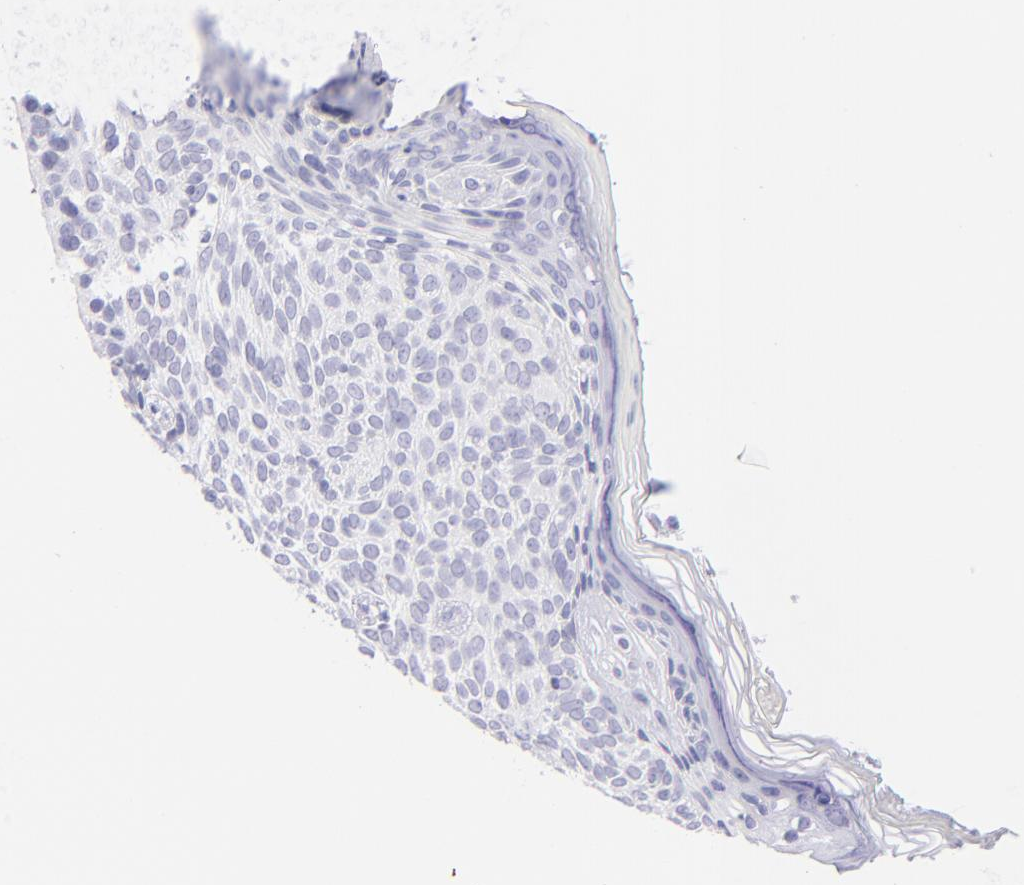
{"staining": {"intensity": "negative", "quantity": "none", "location": "none"}, "tissue": "skin cancer", "cell_type": "Tumor cells", "image_type": "cancer", "snomed": [{"axis": "morphology", "description": "Basal cell carcinoma"}, {"axis": "topography", "description": "Skin"}], "caption": "A micrograph of human skin basal cell carcinoma is negative for staining in tumor cells.", "gene": "CD72", "patient": {"sex": "female", "age": 78}}